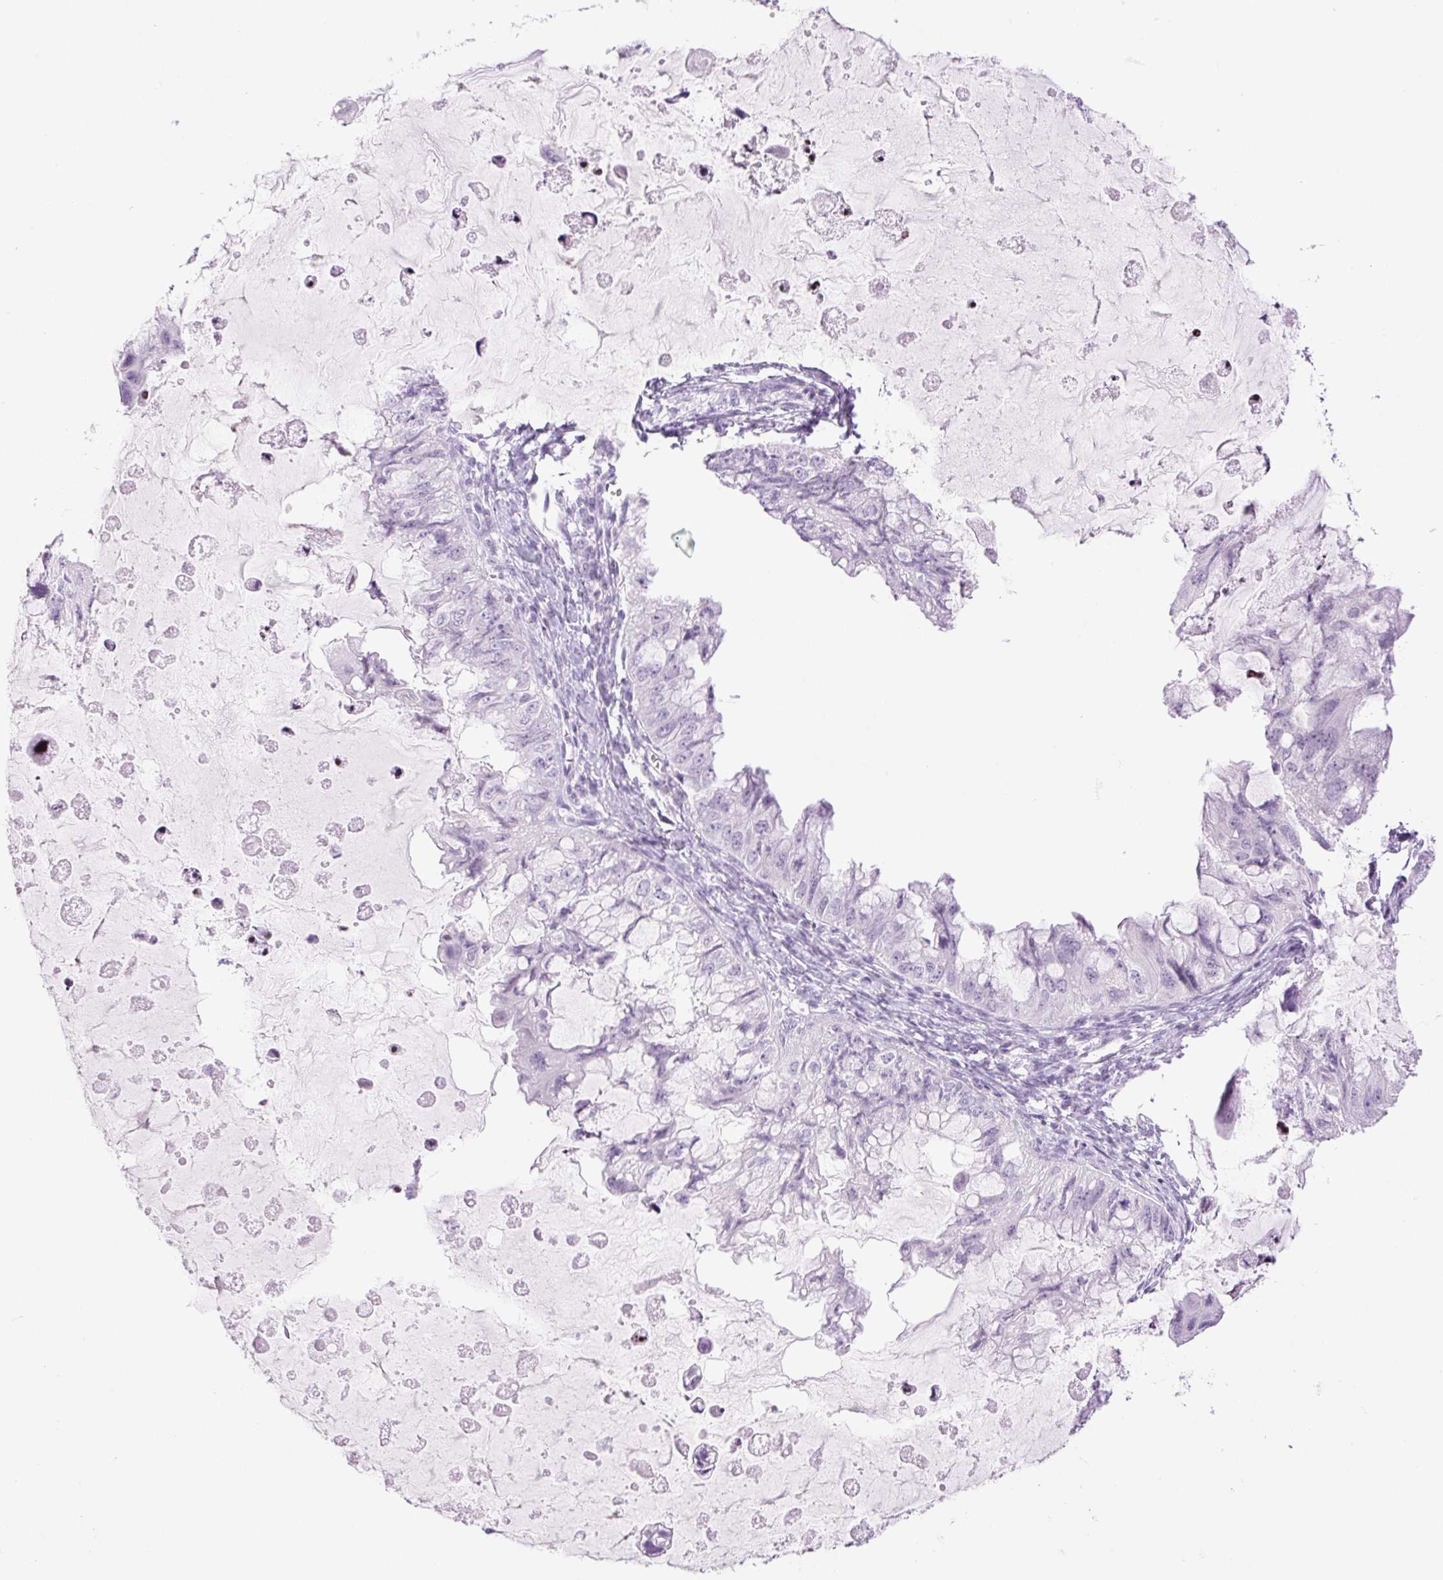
{"staining": {"intensity": "negative", "quantity": "none", "location": "none"}, "tissue": "ovarian cancer", "cell_type": "Tumor cells", "image_type": "cancer", "snomed": [{"axis": "morphology", "description": "Cystadenocarcinoma, mucinous, NOS"}, {"axis": "topography", "description": "Ovary"}], "caption": "Immunohistochemistry micrograph of neoplastic tissue: ovarian cancer (mucinous cystadenocarcinoma) stained with DAB exhibits no significant protein positivity in tumor cells. (IHC, brightfield microscopy, high magnification).", "gene": "SP140L", "patient": {"sex": "female", "age": 72}}